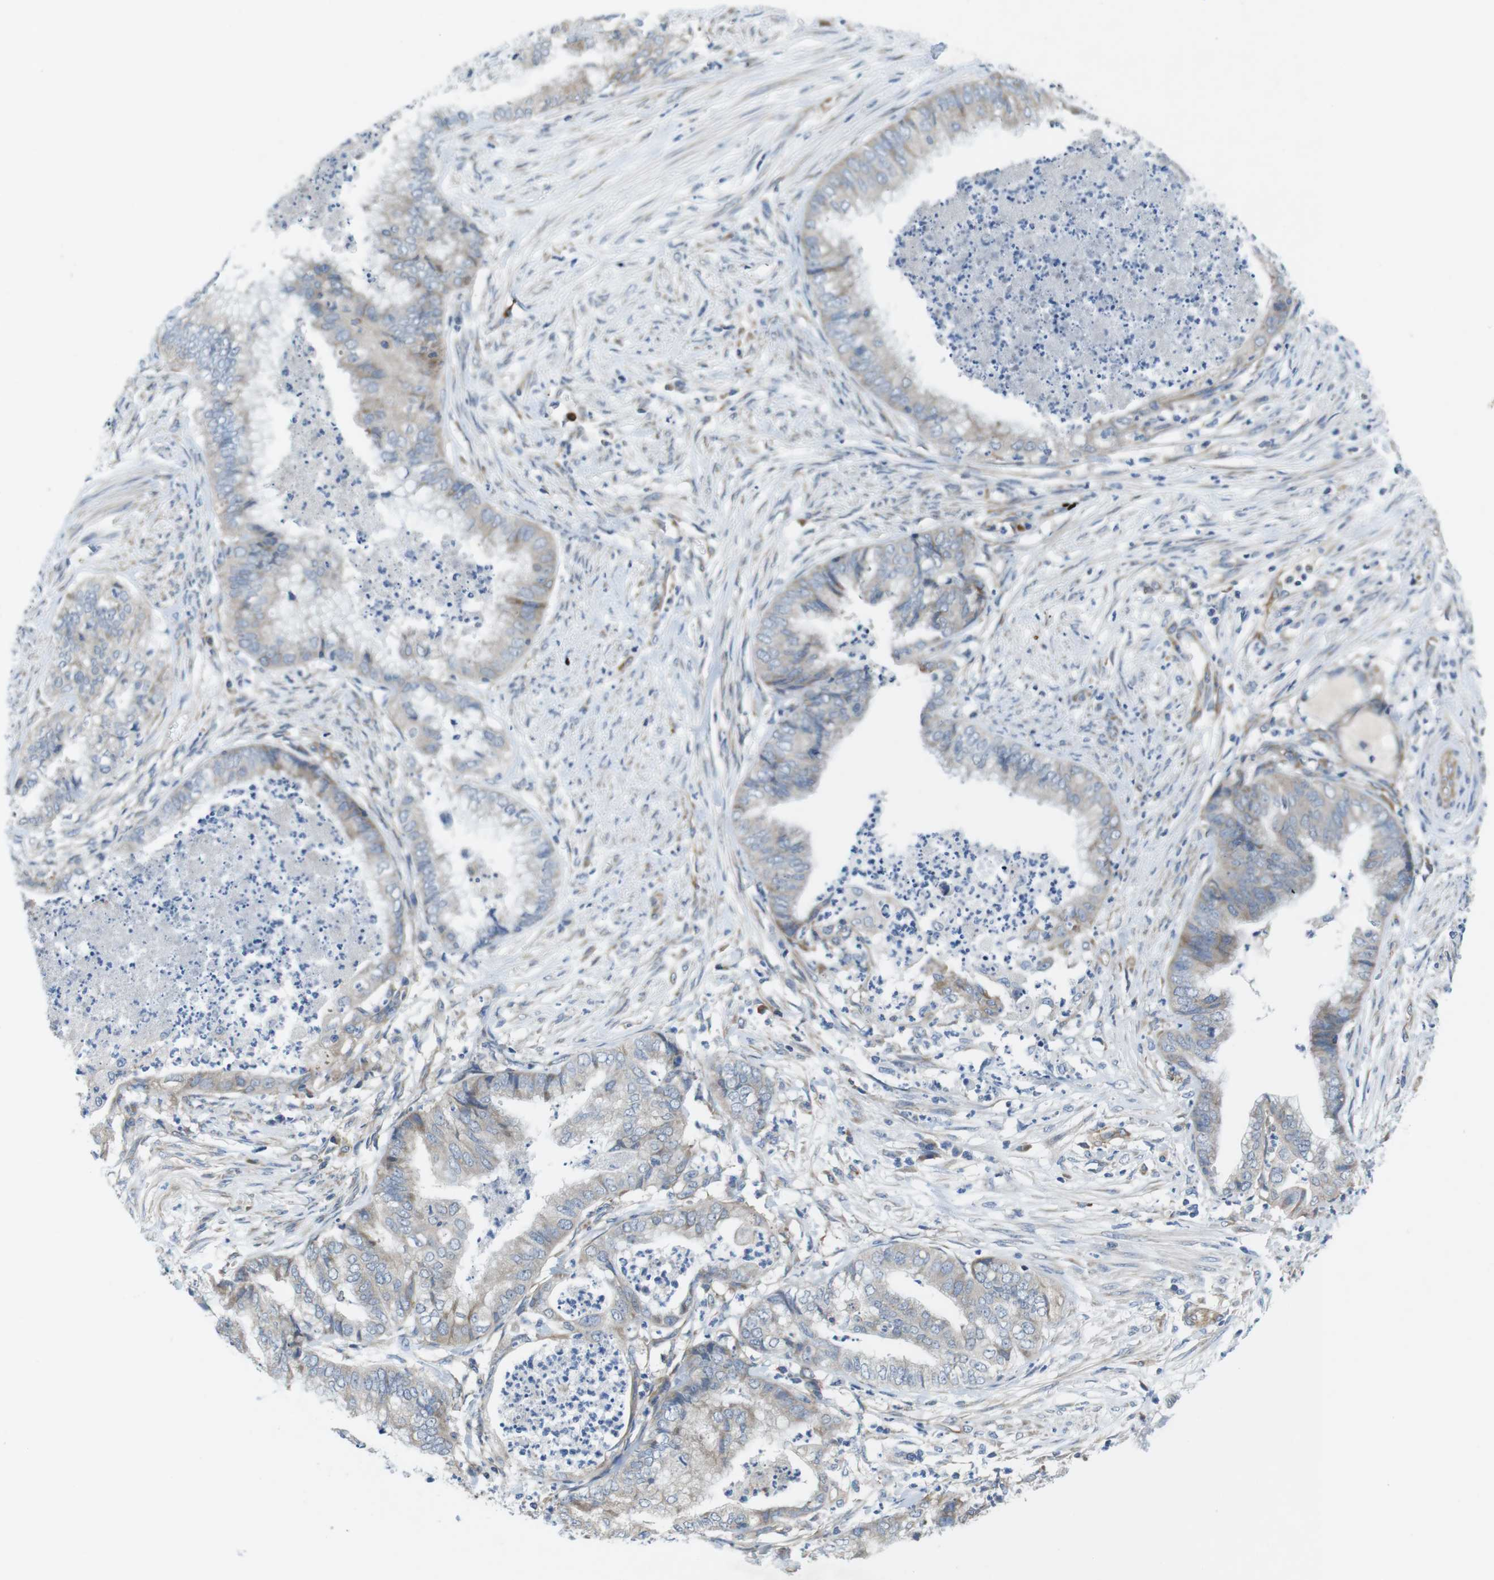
{"staining": {"intensity": "moderate", "quantity": "<25%", "location": "cytoplasmic/membranous"}, "tissue": "endometrial cancer", "cell_type": "Tumor cells", "image_type": "cancer", "snomed": [{"axis": "morphology", "description": "Necrosis, NOS"}, {"axis": "morphology", "description": "Adenocarcinoma, NOS"}, {"axis": "topography", "description": "Endometrium"}], "caption": "Adenocarcinoma (endometrial) stained for a protein (brown) shows moderate cytoplasmic/membranous positive expression in approximately <25% of tumor cells.", "gene": "DCLK1", "patient": {"sex": "female", "age": 79}}